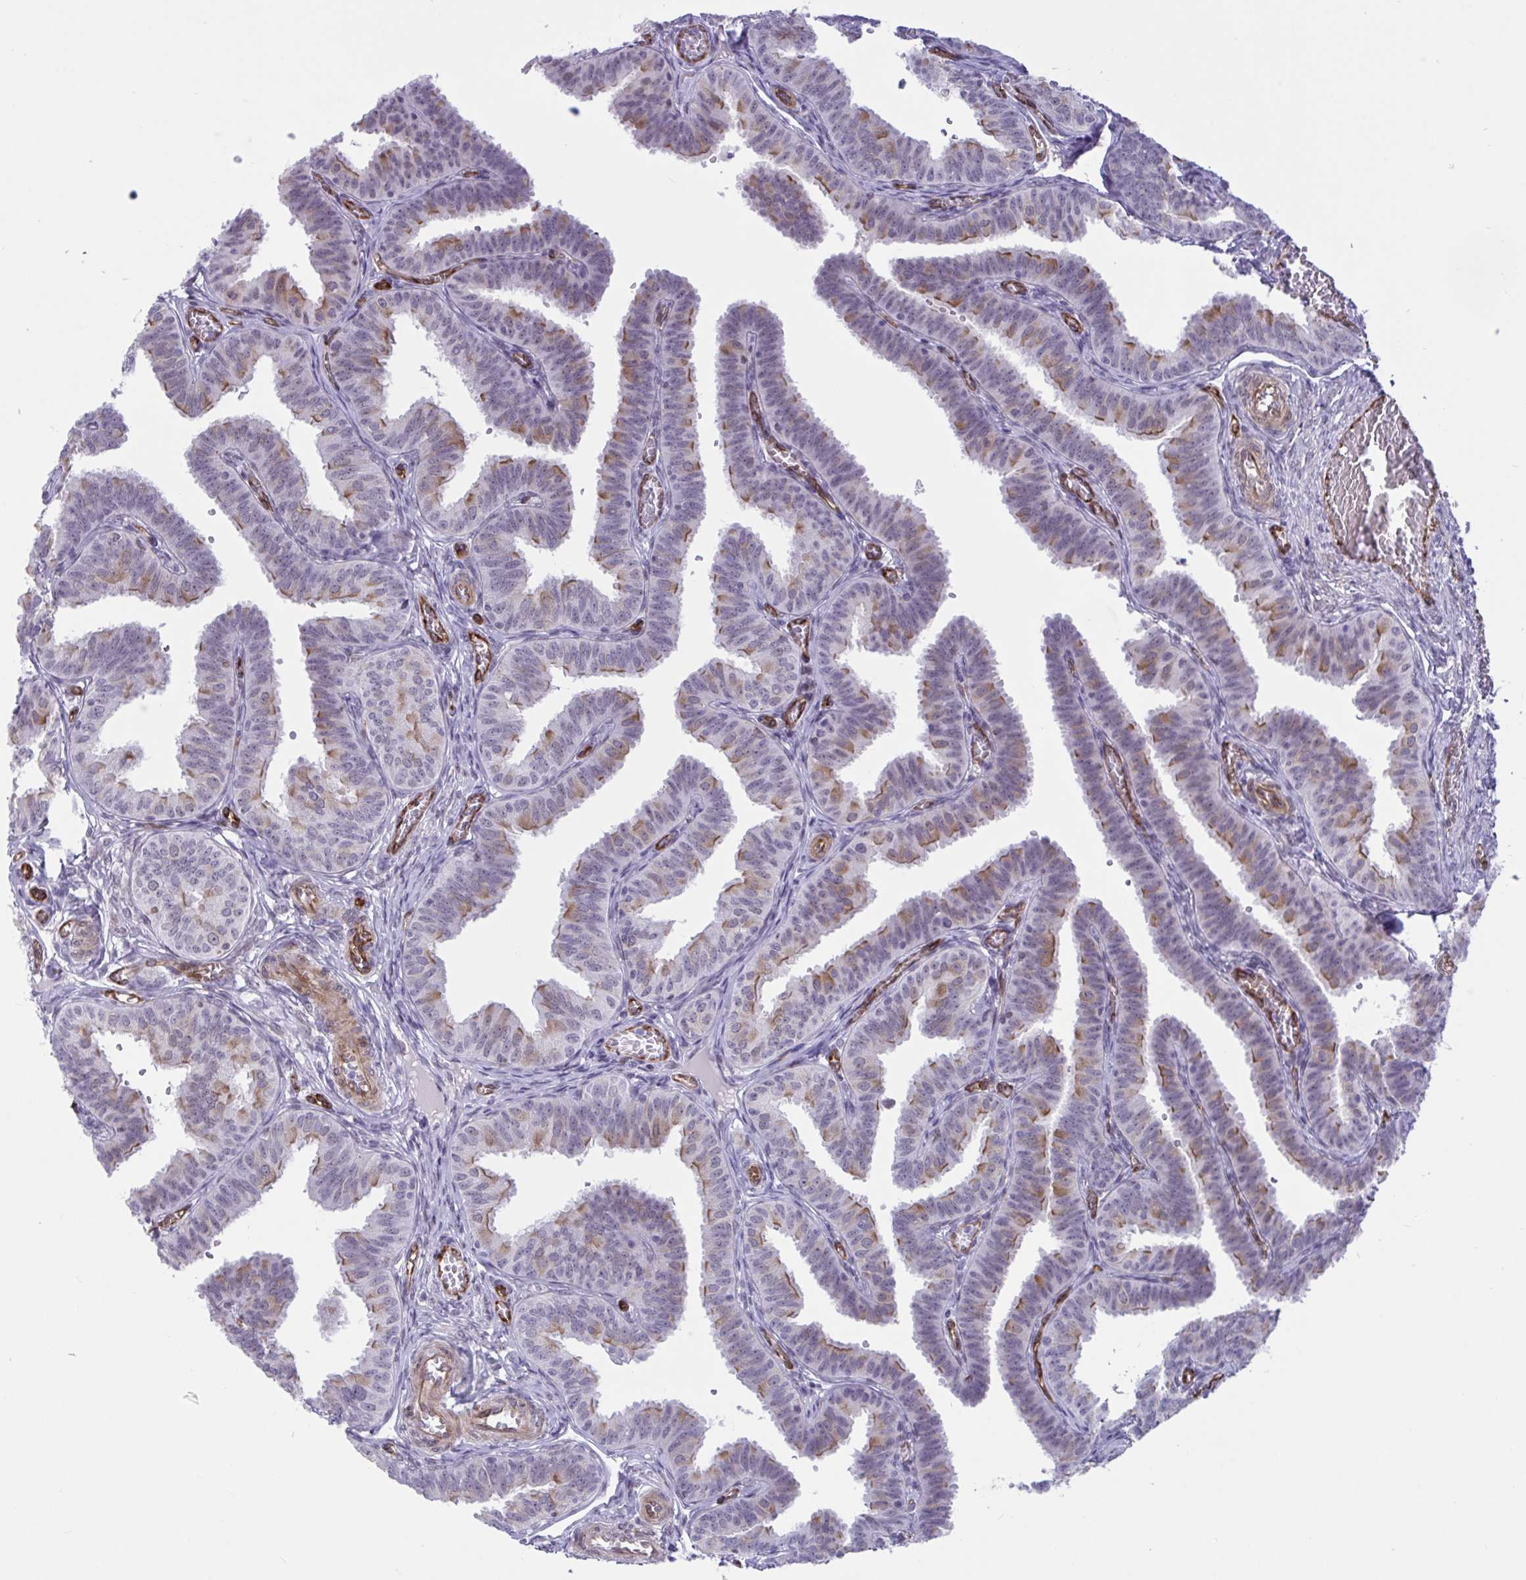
{"staining": {"intensity": "moderate", "quantity": "25%-75%", "location": "cytoplasmic/membranous"}, "tissue": "fallopian tube", "cell_type": "Glandular cells", "image_type": "normal", "snomed": [{"axis": "morphology", "description": "Normal tissue, NOS"}, {"axis": "topography", "description": "Fallopian tube"}], "caption": "Immunohistochemistry (IHC) photomicrograph of benign fallopian tube stained for a protein (brown), which reveals medium levels of moderate cytoplasmic/membranous staining in about 25%-75% of glandular cells.", "gene": "EML1", "patient": {"sex": "female", "age": 25}}